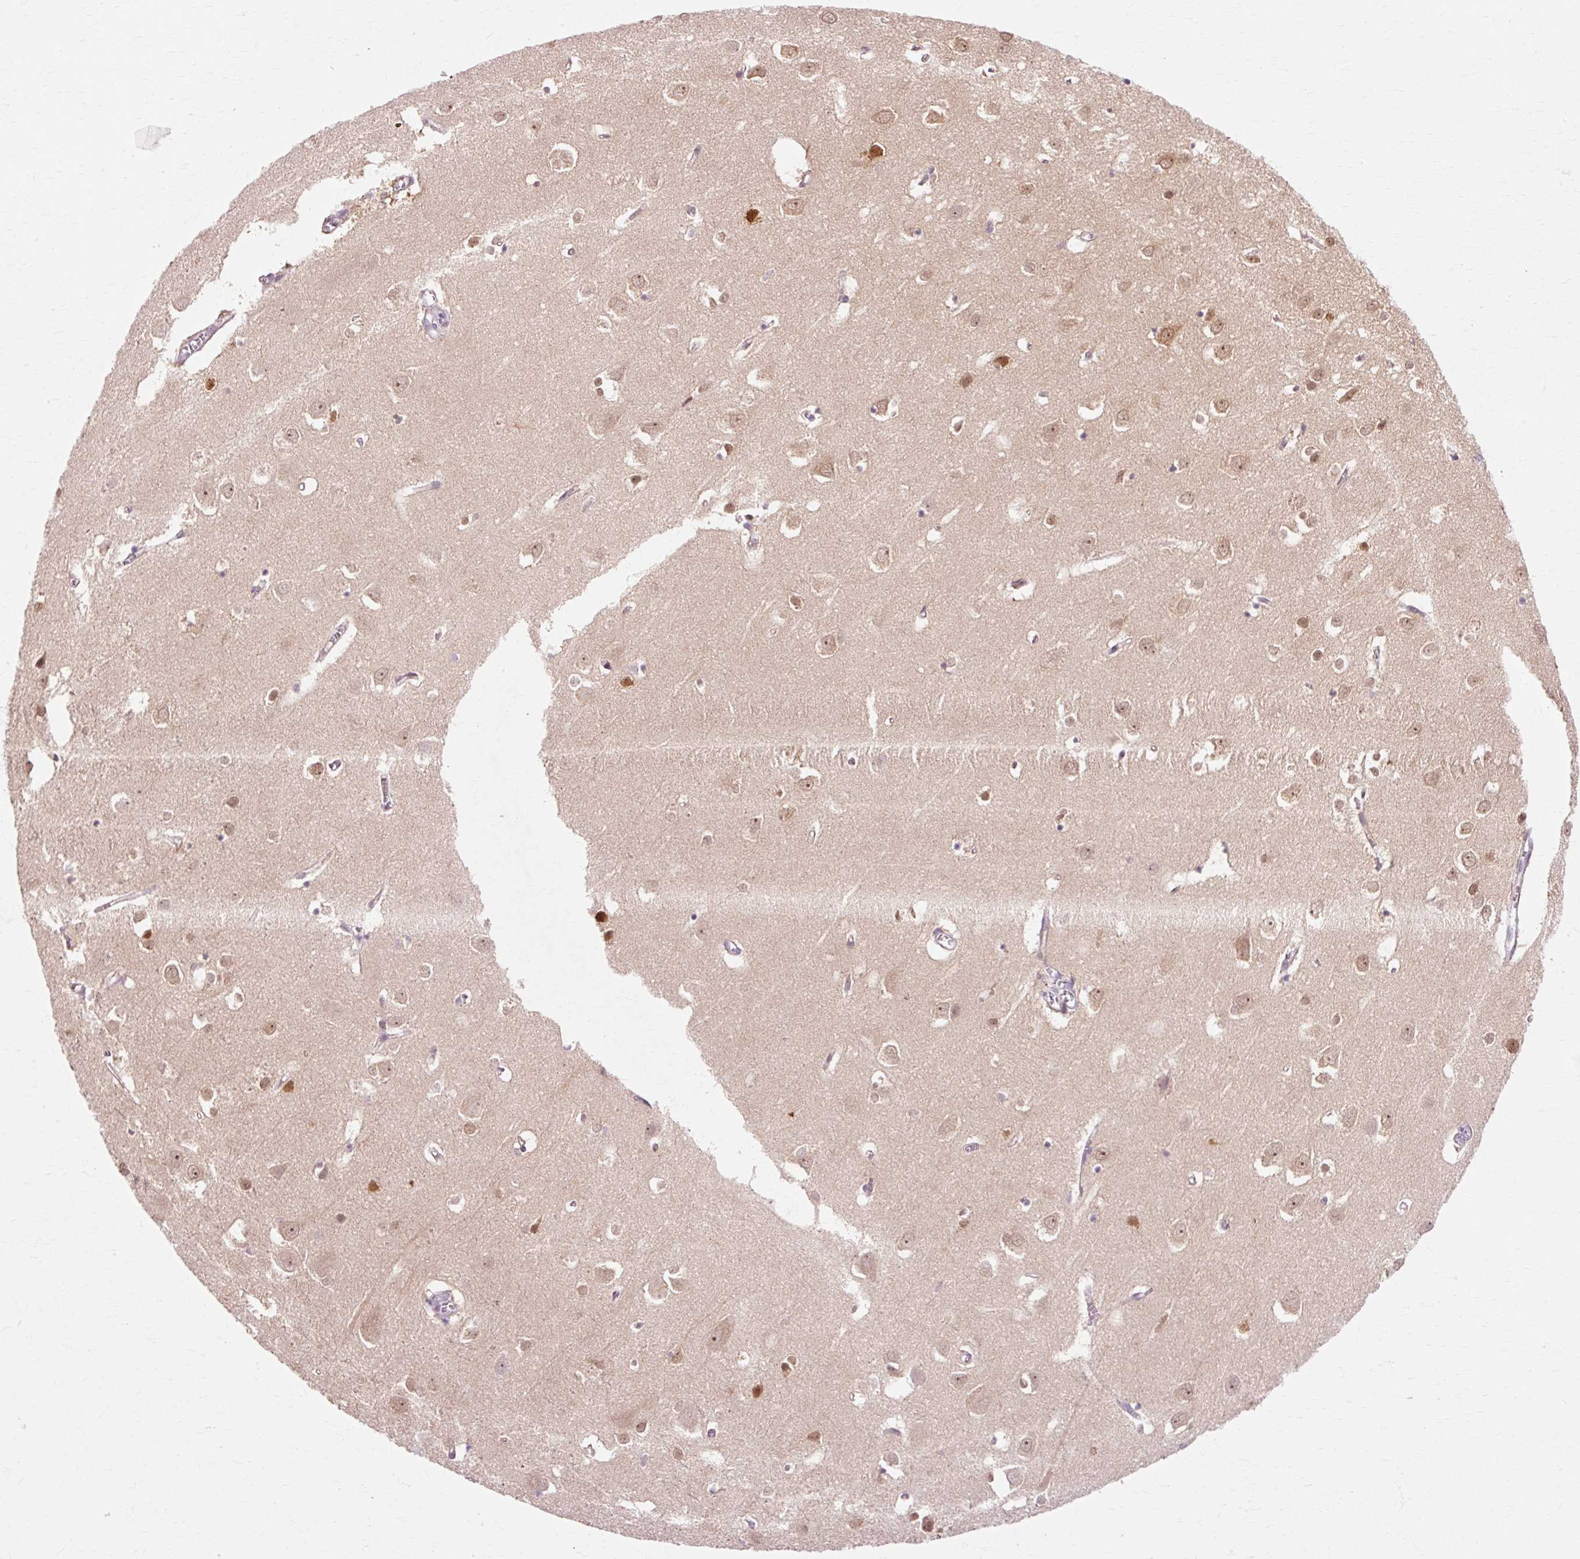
{"staining": {"intensity": "negative", "quantity": "none", "location": "none"}, "tissue": "cerebral cortex", "cell_type": "Endothelial cells", "image_type": "normal", "snomed": [{"axis": "morphology", "description": "Normal tissue, NOS"}, {"axis": "topography", "description": "Cerebral cortex"}], "caption": "The micrograph exhibits no staining of endothelial cells in normal cerebral cortex.", "gene": "MACROD2", "patient": {"sex": "male", "age": 70}}